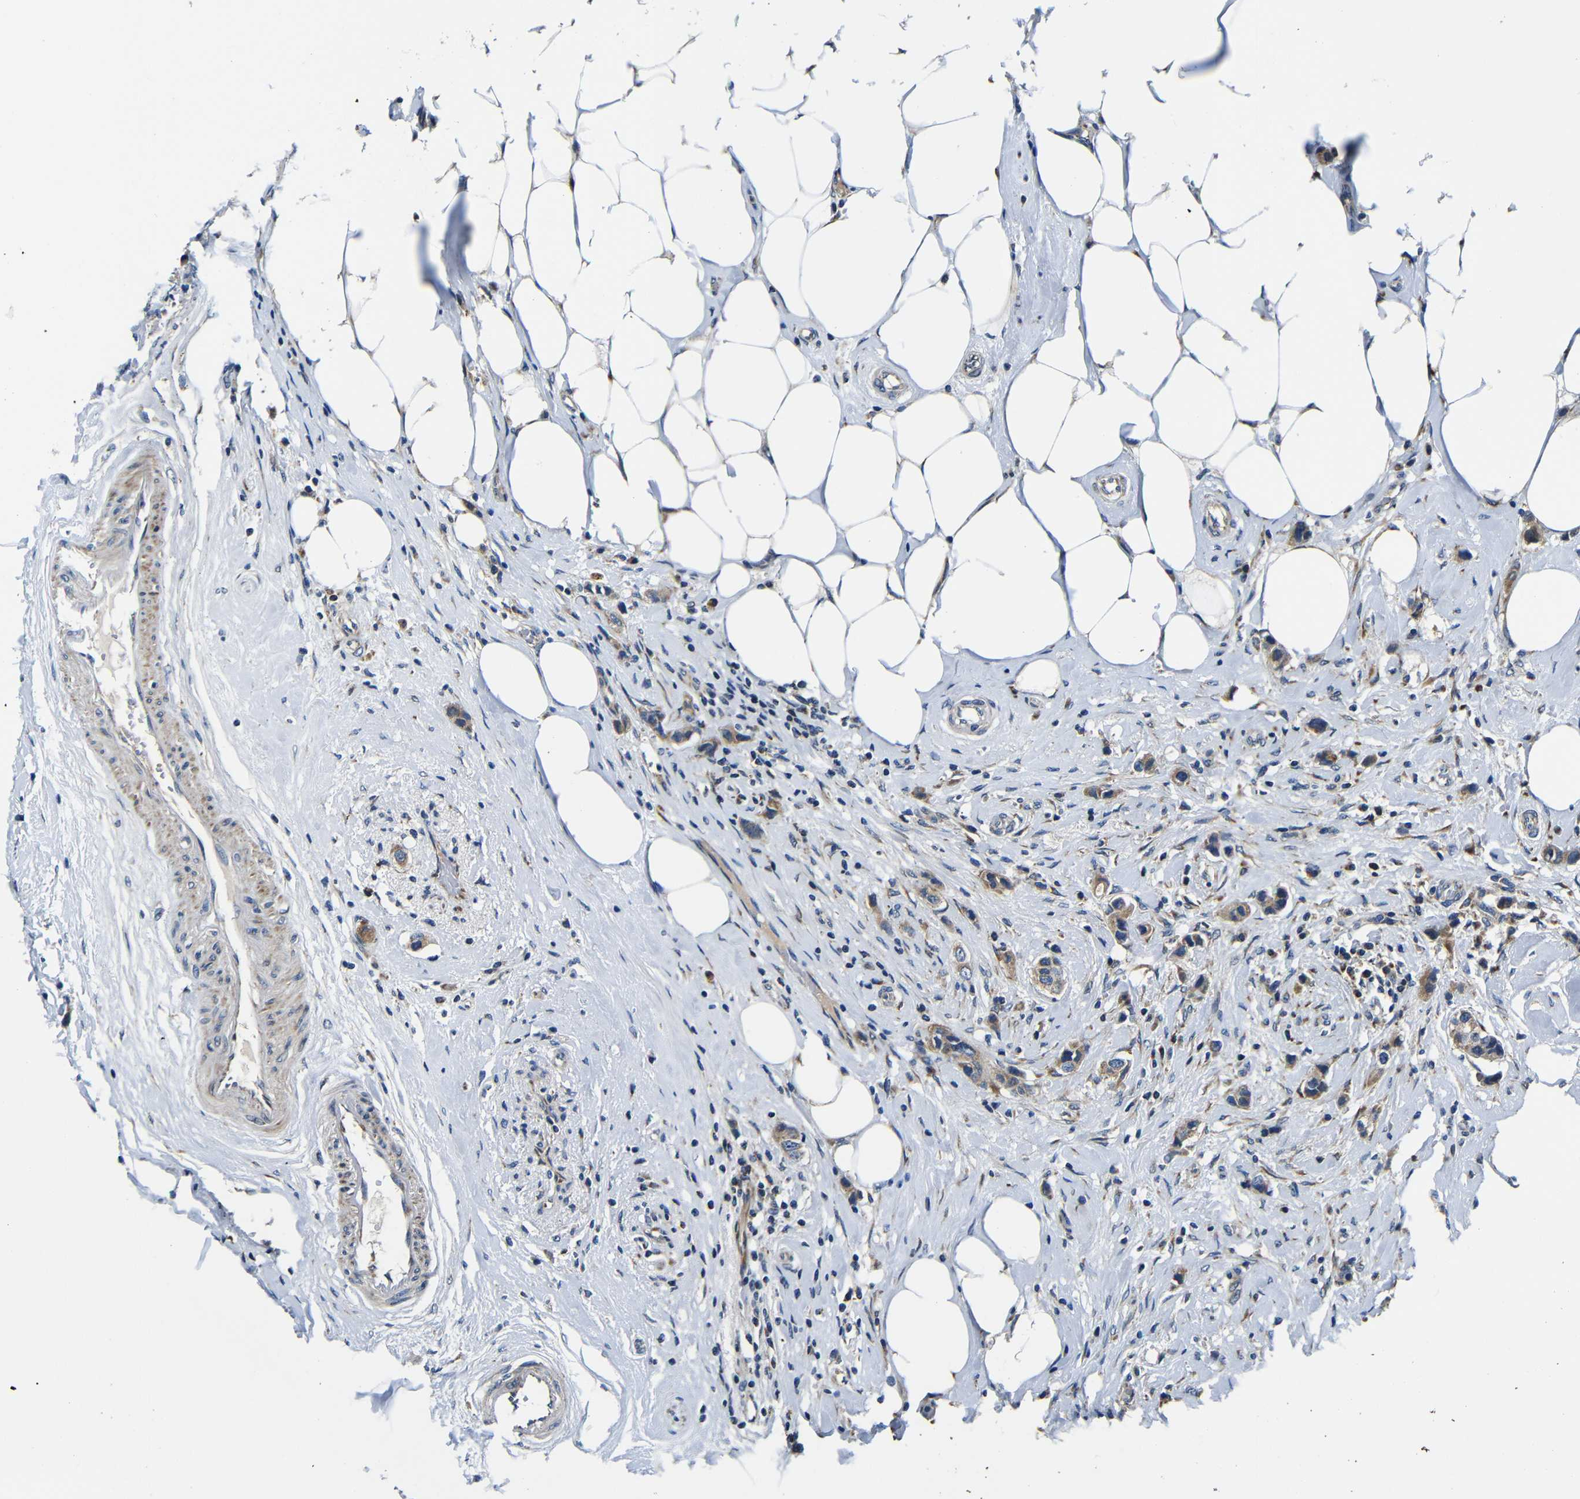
{"staining": {"intensity": "moderate", "quantity": ">75%", "location": "cytoplasmic/membranous"}, "tissue": "breast cancer", "cell_type": "Tumor cells", "image_type": "cancer", "snomed": [{"axis": "morphology", "description": "Normal tissue, NOS"}, {"axis": "morphology", "description": "Duct carcinoma"}, {"axis": "topography", "description": "Breast"}], "caption": "A histopathology image of human breast invasive ductal carcinoma stained for a protein displays moderate cytoplasmic/membranous brown staining in tumor cells.", "gene": "FKBP14", "patient": {"sex": "female", "age": 50}}